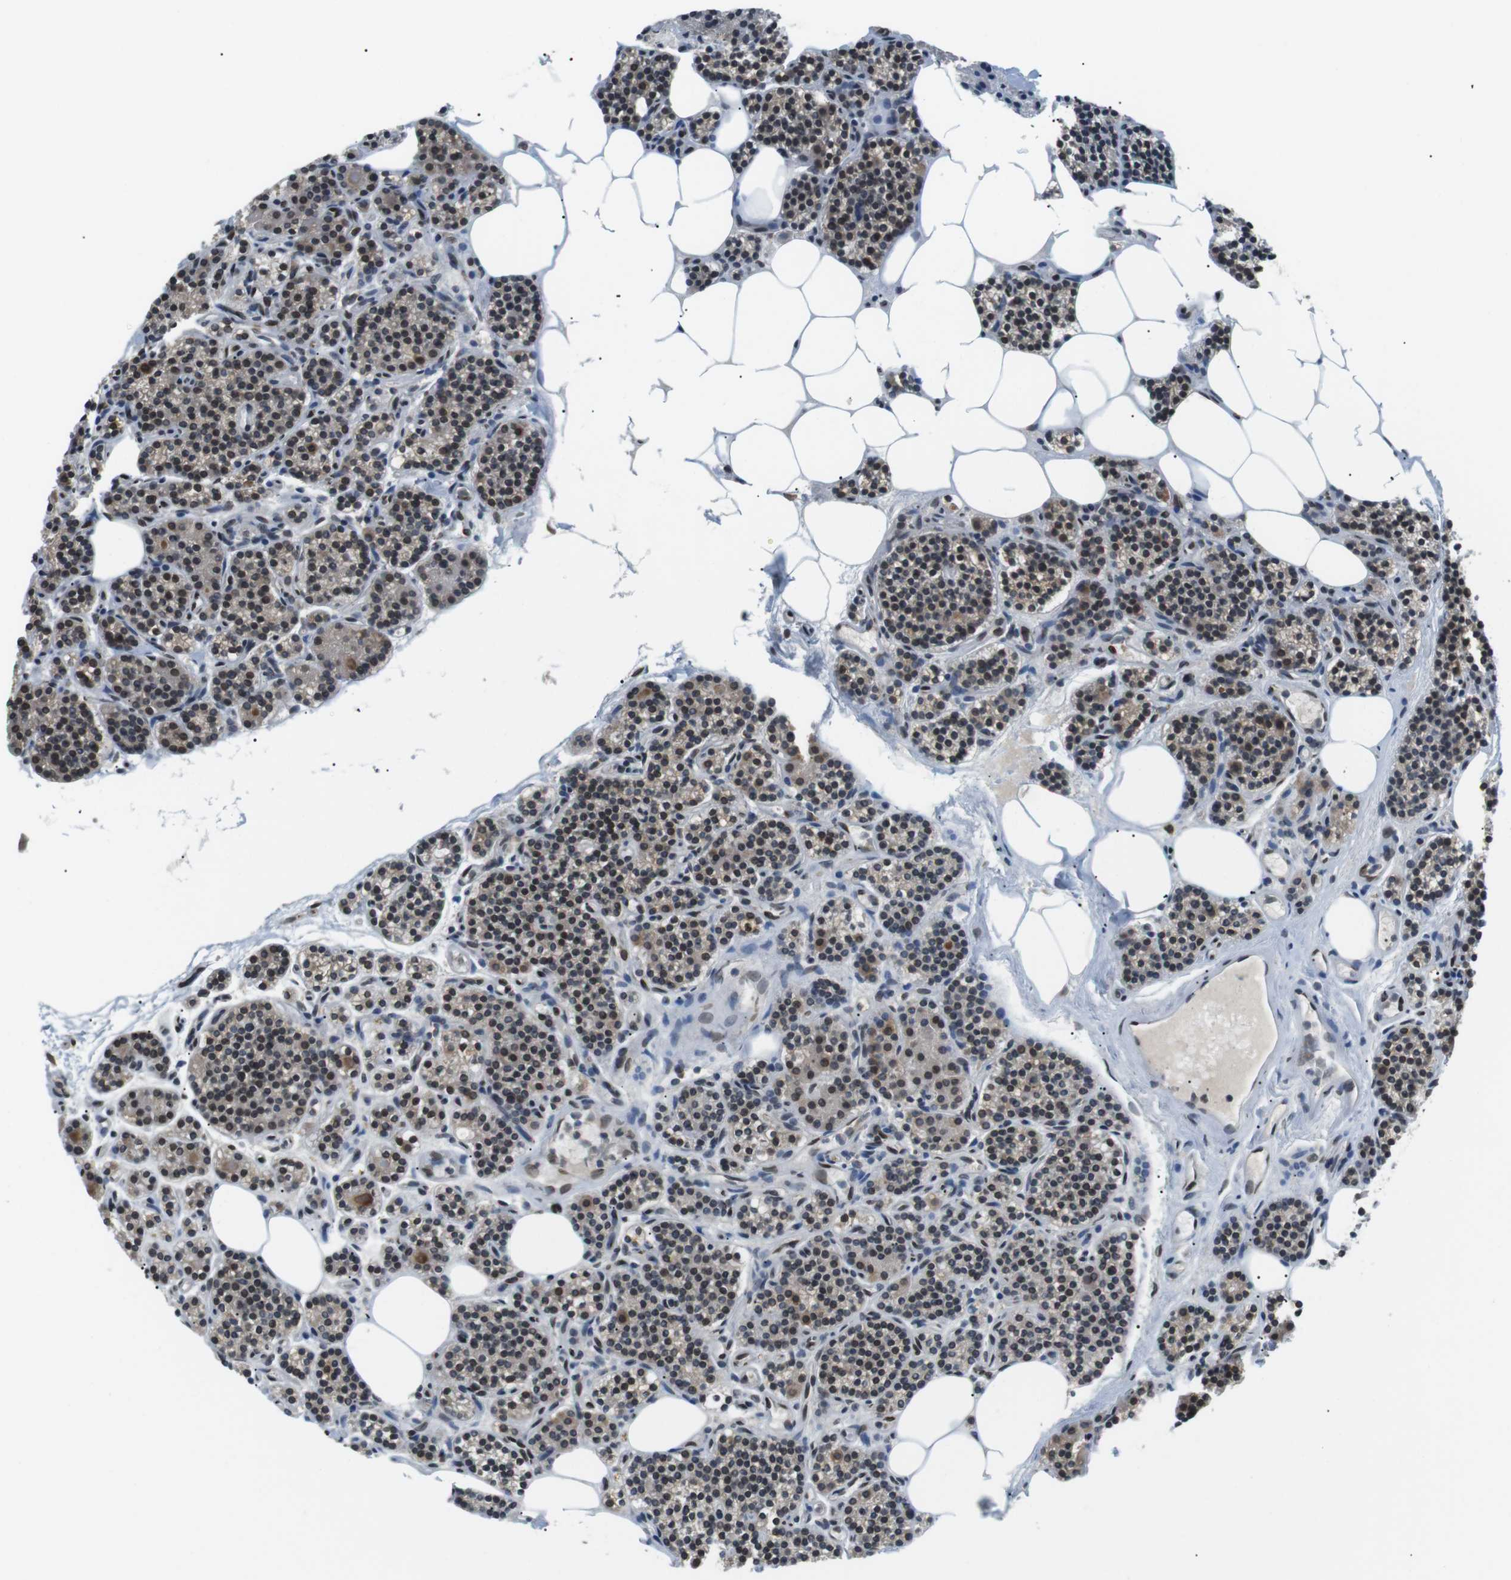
{"staining": {"intensity": "moderate", "quantity": "25%-75%", "location": "cytoplasmic/membranous,nuclear"}, "tissue": "parathyroid gland", "cell_type": "Glandular cells", "image_type": "normal", "snomed": [{"axis": "morphology", "description": "Normal tissue, NOS"}, {"axis": "morphology", "description": "Adenoma, NOS"}, {"axis": "topography", "description": "Parathyroid gland"}], "caption": "IHC histopathology image of benign parathyroid gland: human parathyroid gland stained using immunohistochemistry displays medium levels of moderate protein expression localized specifically in the cytoplasmic/membranous,nuclear of glandular cells, appearing as a cytoplasmic/membranous,nuclear brown color.", "gene": "TMX4", "patient": {"sex": "female", "age": 74}}